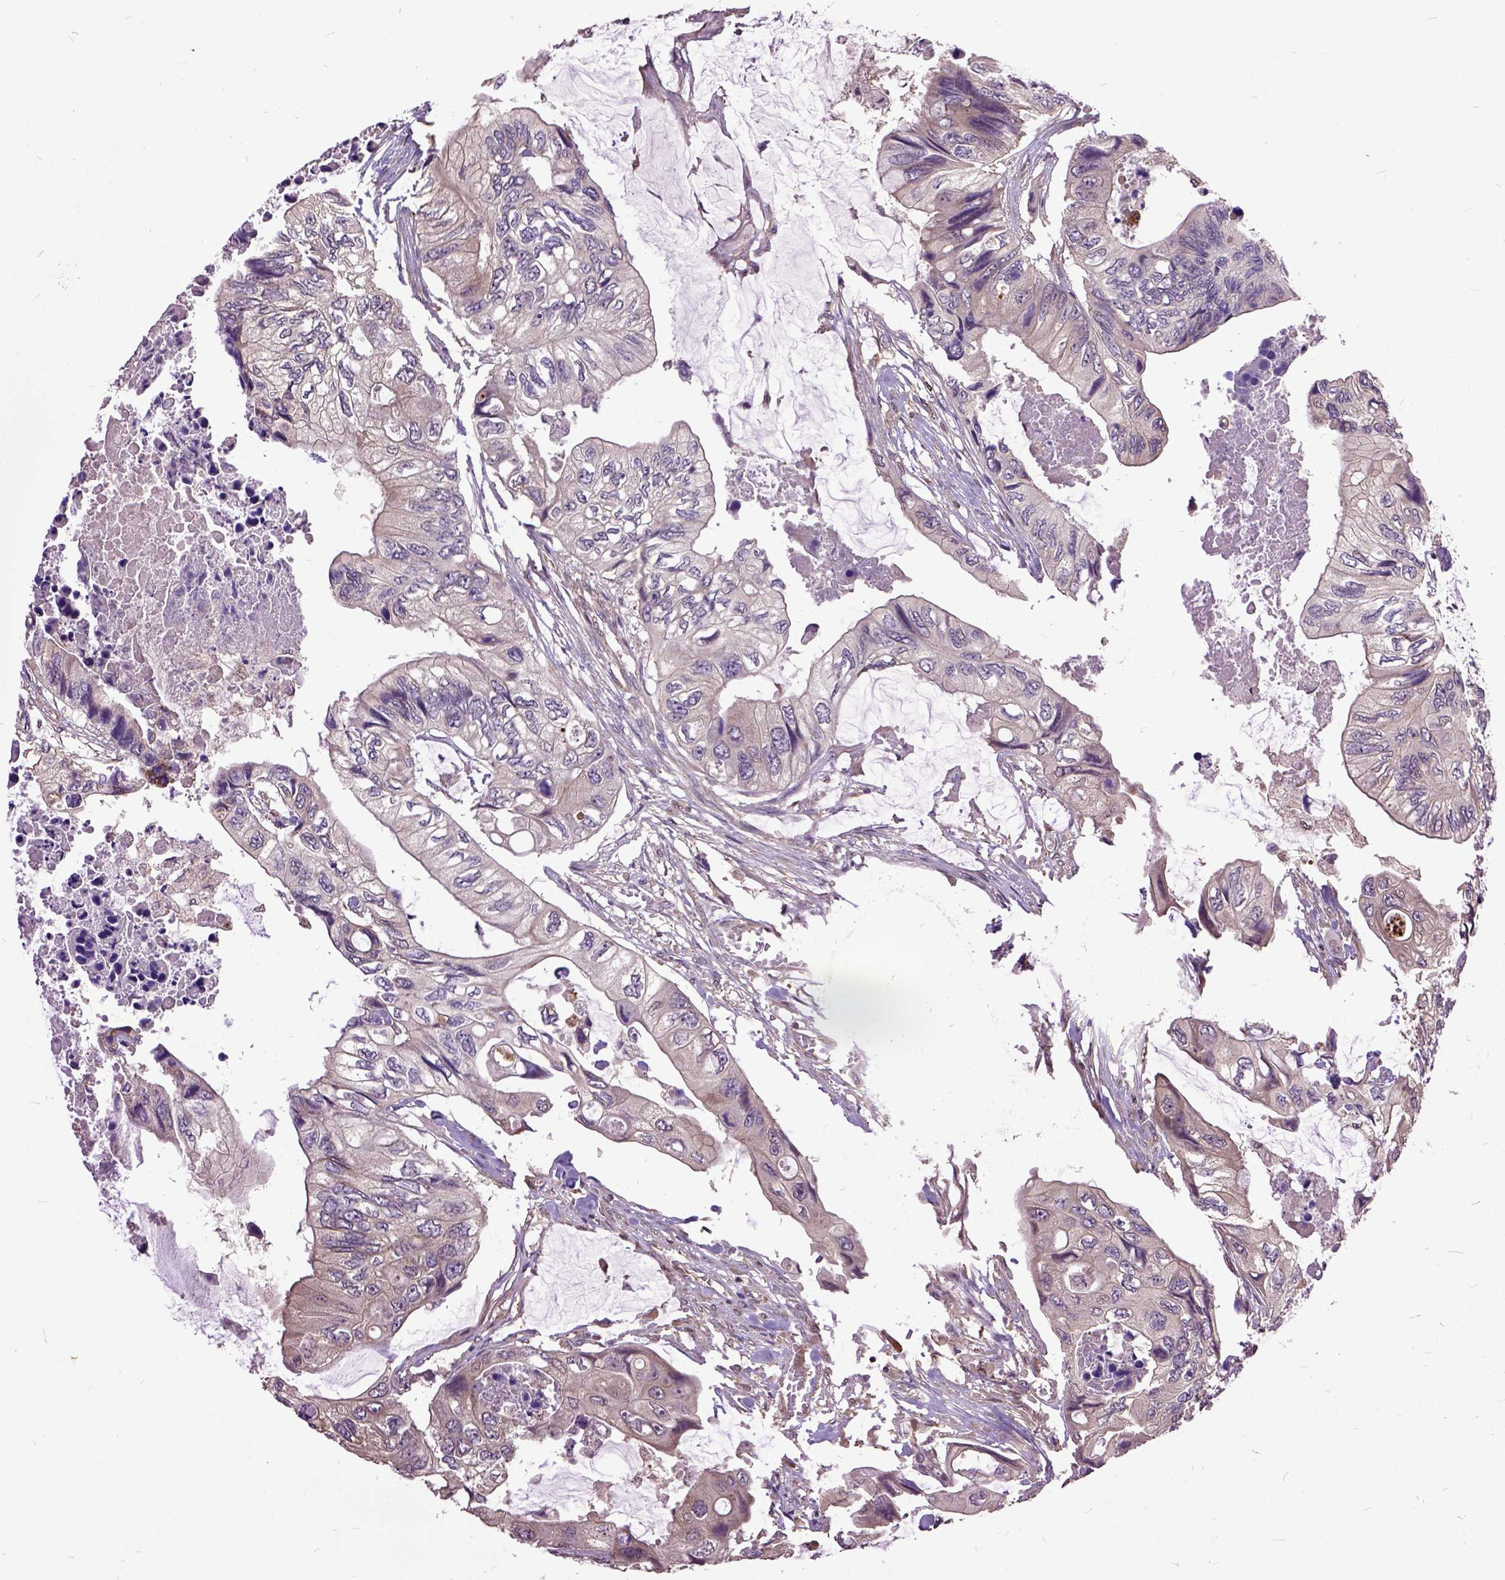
{"staining": {"intensity": "negative", "quantity": "none", "location": "none"}, "tissue": "colorectal cancer", "cell_type": "Tumor cells", "image_type": "cancer", "snomed": [{"axis": "morphology", "description": "Adenocarcinoma, NOS"}, {"axis": "topography", "description": "Rectum"}], "caption": "High magnification brightfield microscopy of colorectal cancer stained with DAB (3,3'-diaminobenzidine) (brown) and counterstained with hematoxylin (blue): tumor cells show no significant positivity.", "gene": "AREG", "patient": {"sex": "male", "age": 63}}